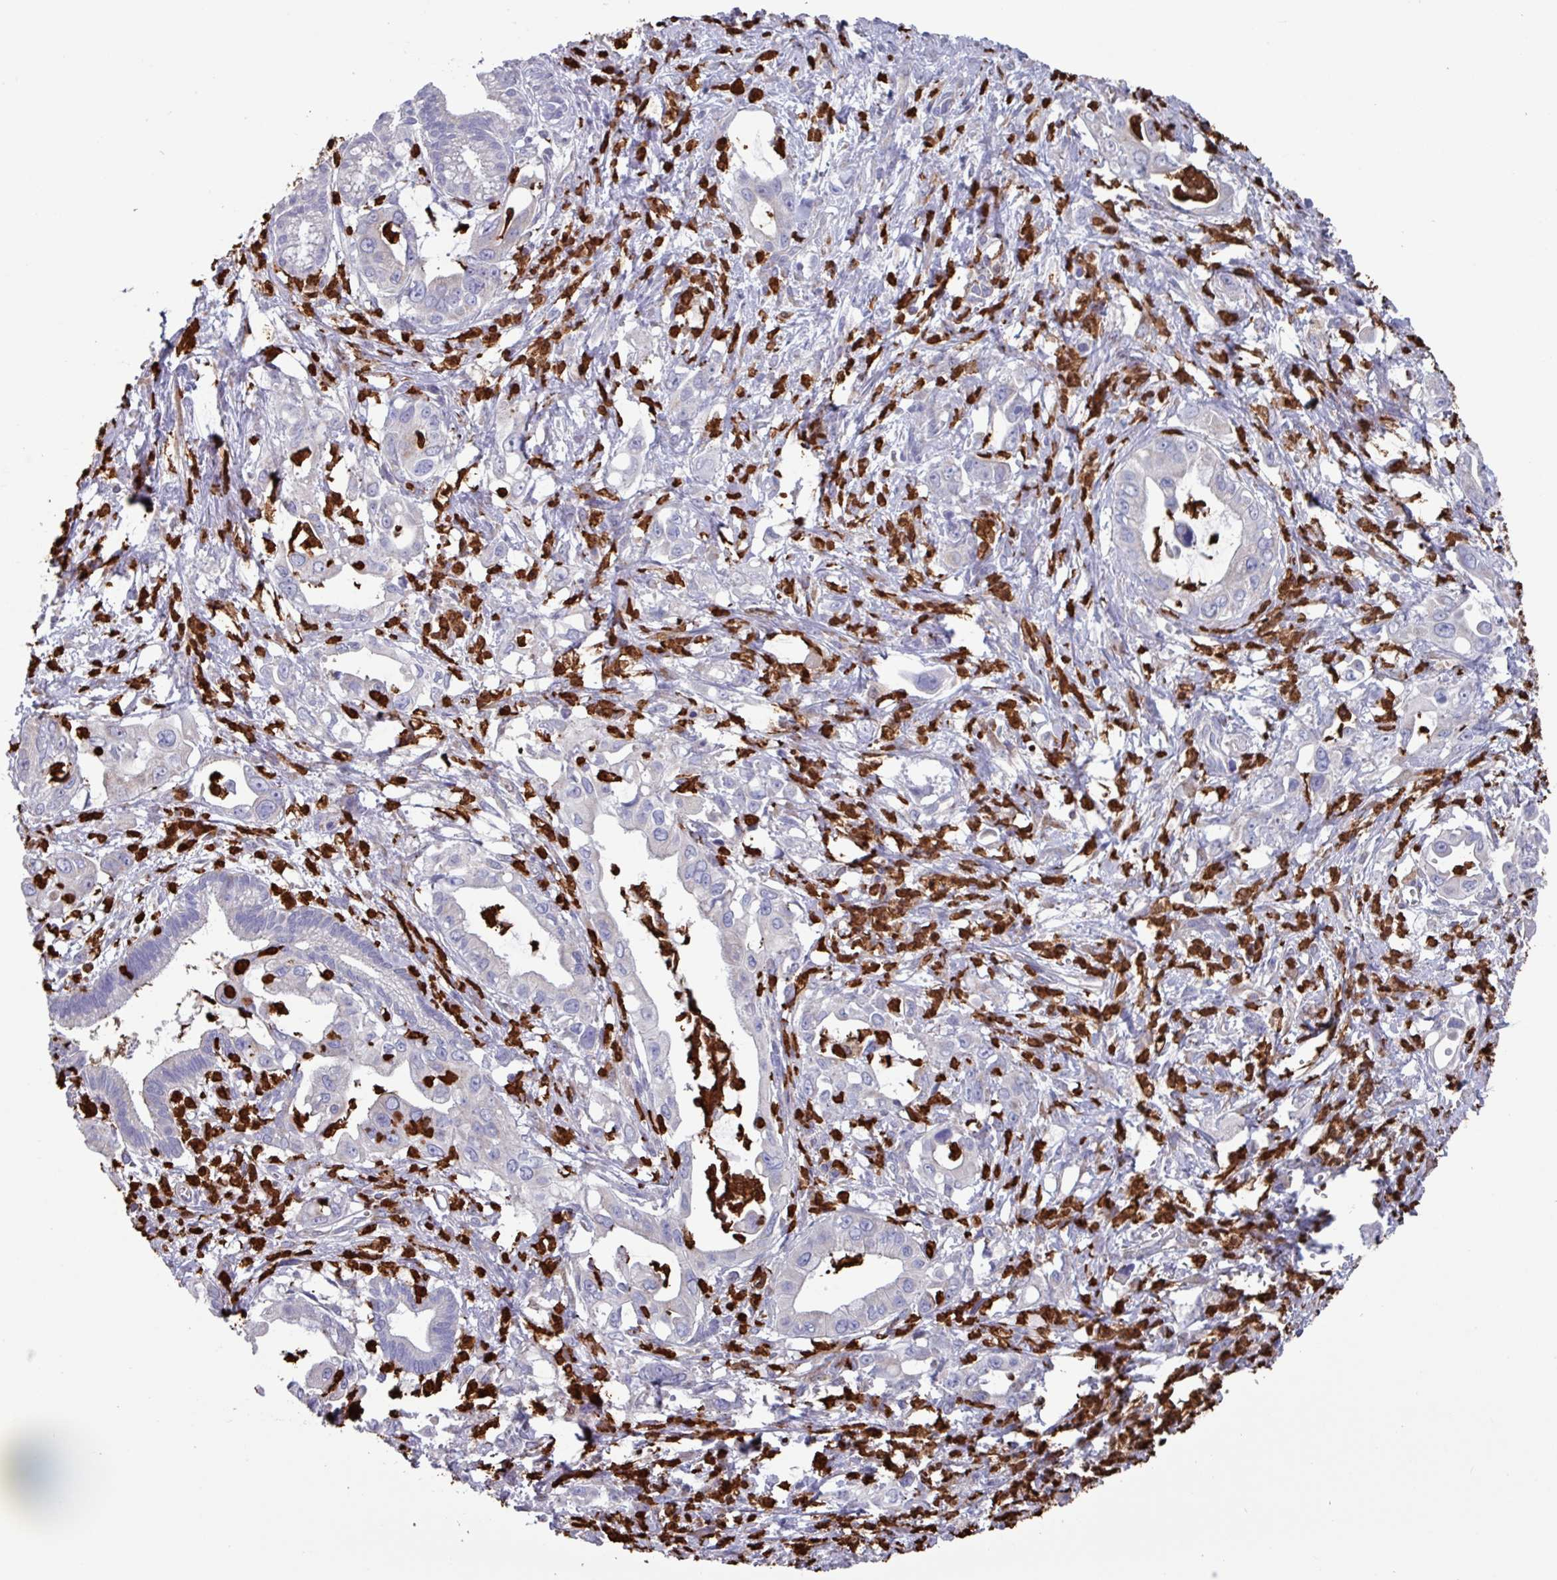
{"staining": {"intensity": "negative", "quantity": "none", "location": "none"}, "tissue": "pancreatic cancer", "cell_type": "Tumor cells", "image_type": "cancer", "snomed": [{"axis": "morphology", "description": "Adenocarcinoma, NOS"}, {"axis": "topography", "description": "Pancreas"}], "caption": "Immunohistochemistry of pancreatic adenocarcinoma reveals no expression in tumor cells. The staining was performed using DAB (3,3'-diaminobenzidine) to visualize the protein expression in brown, while the nuclei were stained in blue with hematoxylin (Magnification: 20x).", "gene": "UQCC2", "patient": {"sex": "male", "age": 61}}